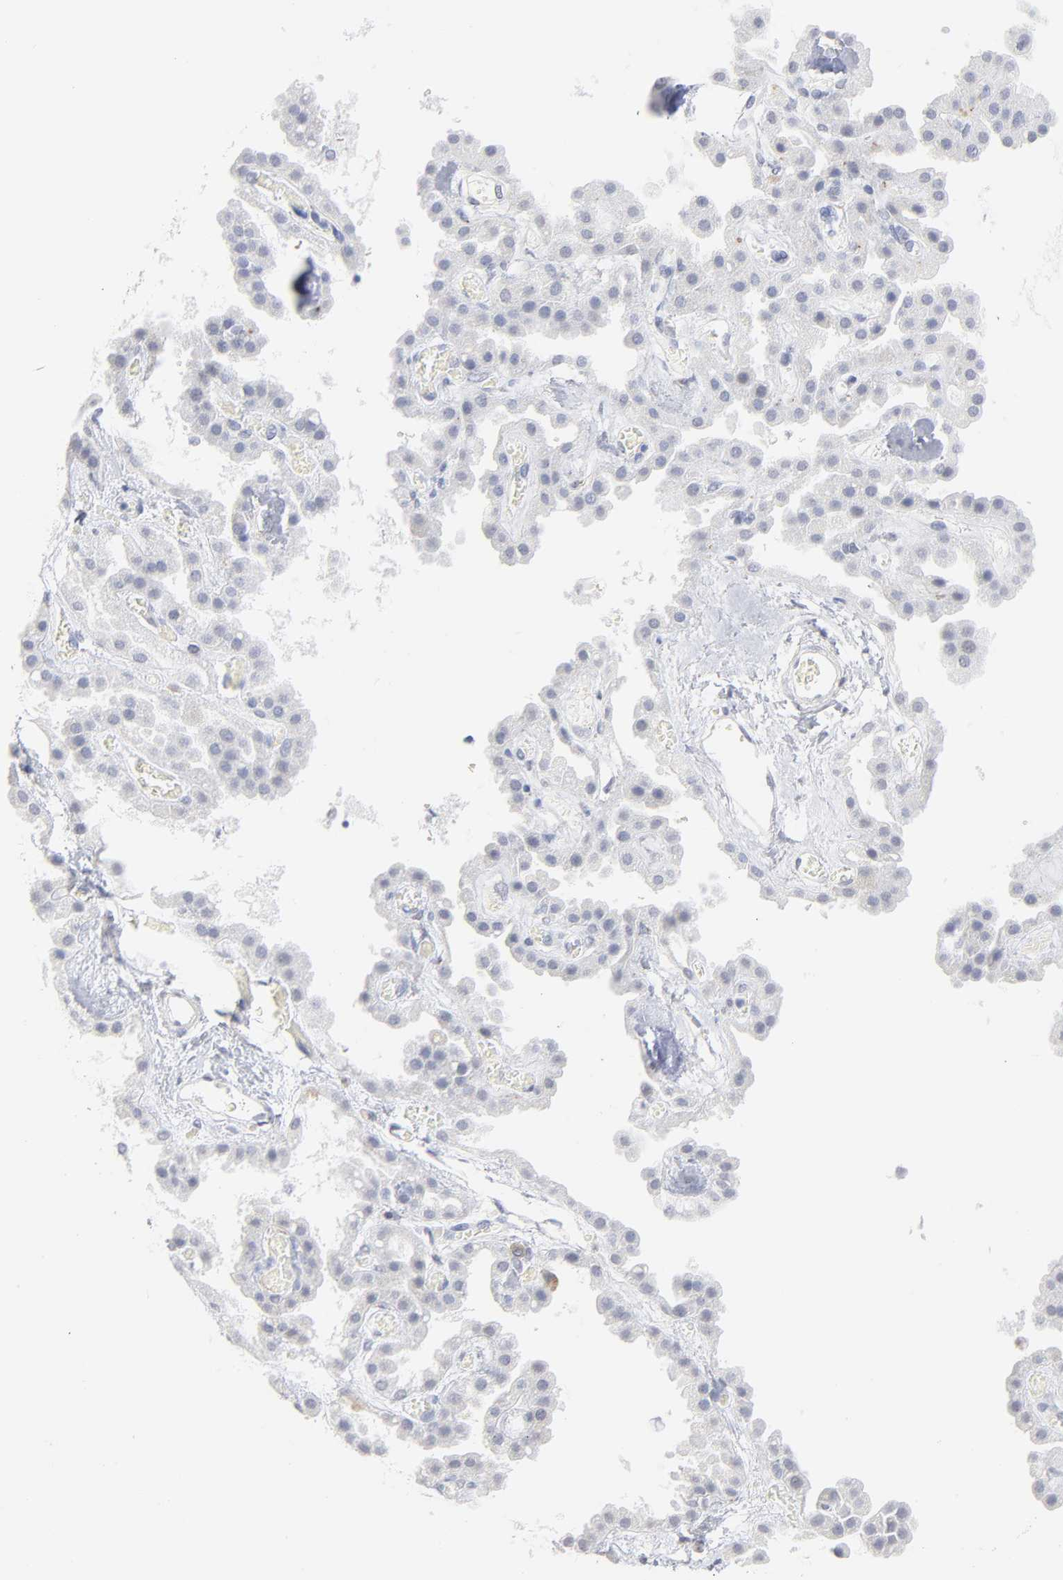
{"staining": {"intensity": "negative", "quantity": "none", "location": "none"}, "tissue": "hippocampus", "cell_type": "Glial cells", "image_type": "normal", "snomed": [{"axis": "morphology", "description": "Normal tissue, NOS"}, {"axis": "topography", "description": "Hippocampus"}], "caption": "Glial cells are negative for protein expression in benign human hippocampus. Brightfield microscopy of IHC stained with DAB (3,3'-diaminobenzidine) (brown) and hematoxylin (blue), captured at high magnification.", "gene": "LTBP2", "patient": {"sex": "female", "age": 19}}